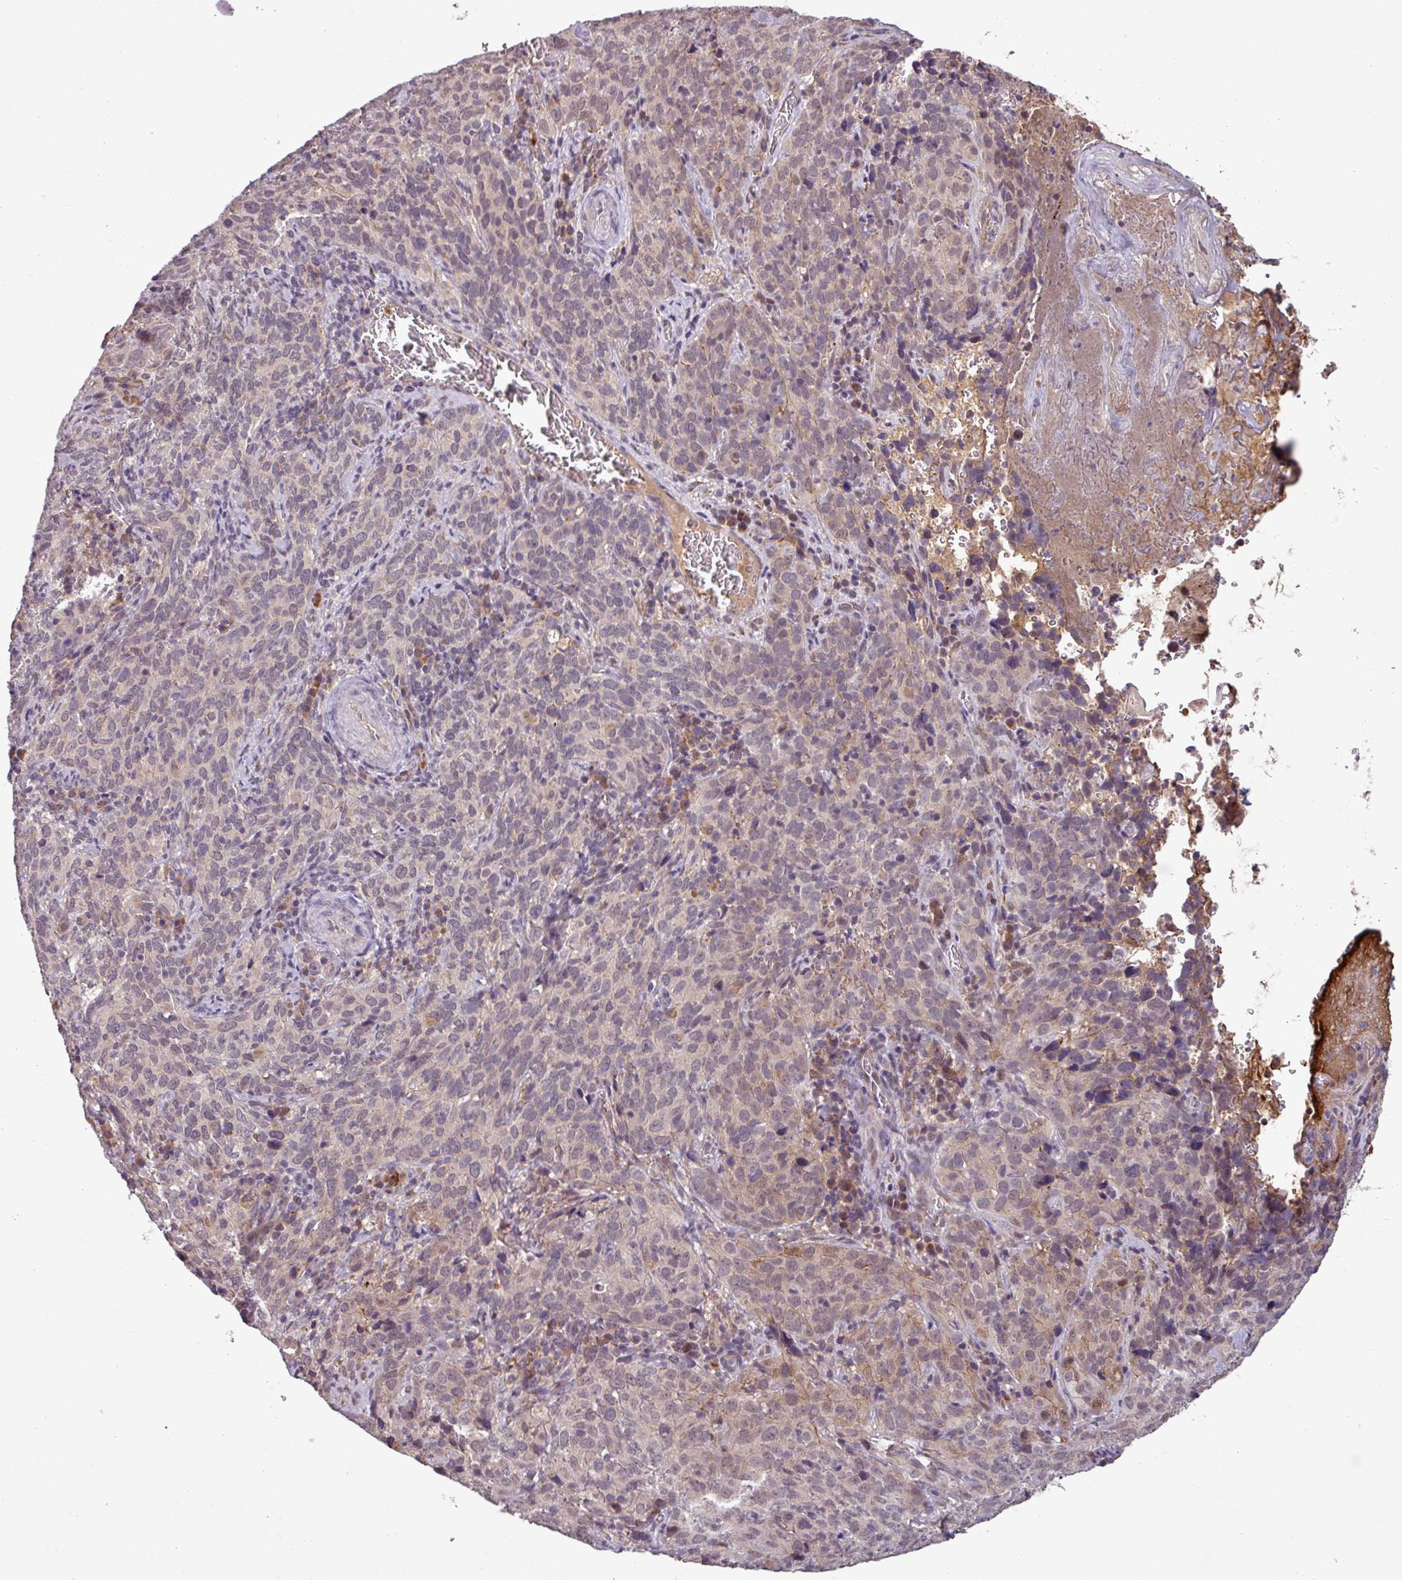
{"staining": {"intensity": "weak", "quantity": "<25%", "location": "cytoplasmic/membranous,nuclear"}, "tissue": "cervical cancer", "cell_type": "Tumor cells", "image_type": "cancer", "snomed": [{"axis": "morphology", "description": "Squamous cell carcinoma, NOS"}, {"axis": "topography", "description": "Cervix"}], "caption": "Tumor cells are negative for protein expression in human cervical cancer.", "gene": "NOB1", "patient": {"sex": "female", "age": 51}}